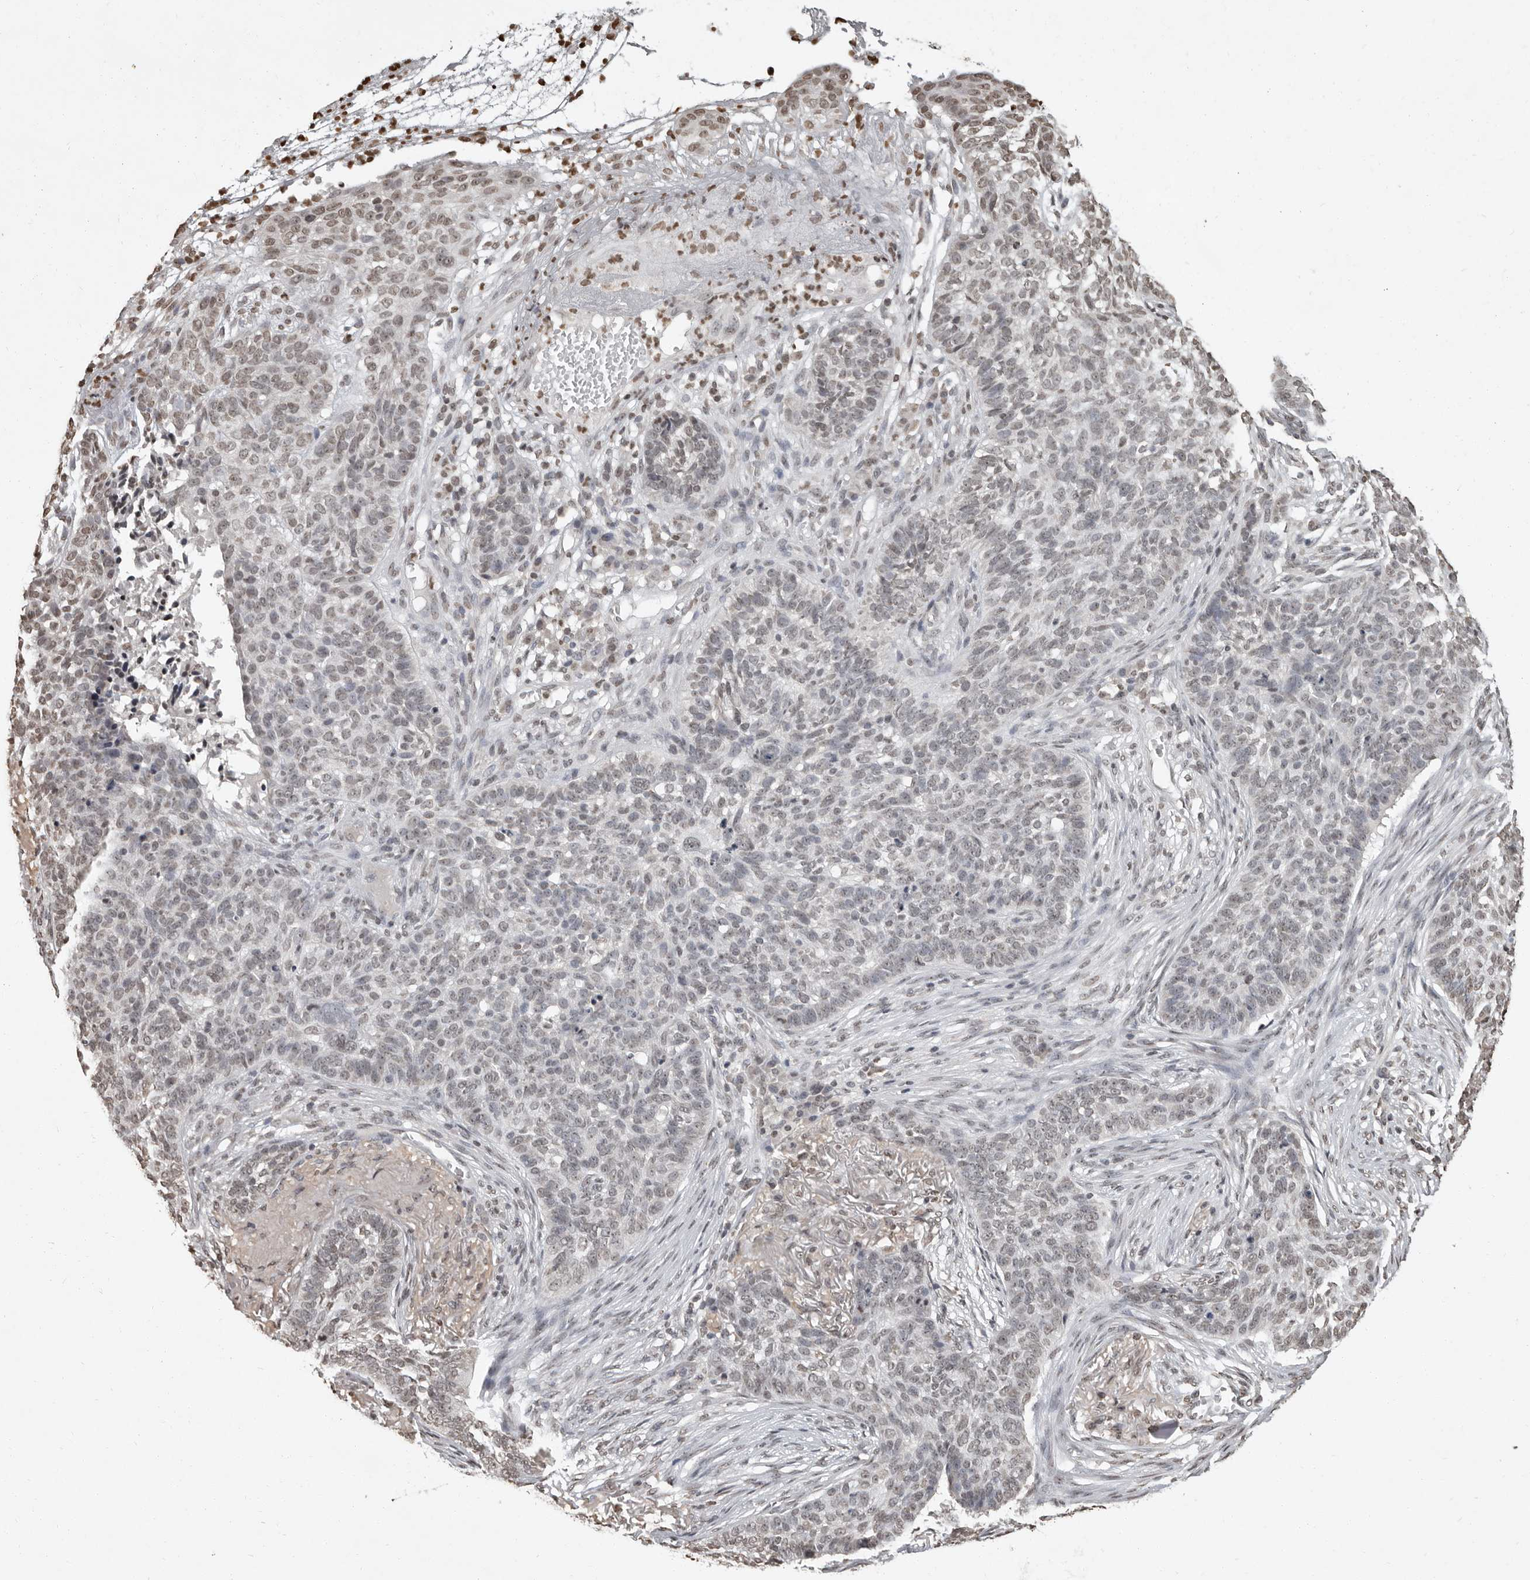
{"staining": {"intensity": "negative", "quantity": "none", "location": "none"}, "tissue": "skin cancer", "cell_type": "Tumor cells", "image_type": "cancer", "snomed": [{"axis": "morphology", "description": "Basal cell carcinoma"}, {"axis": "topography", "description": "Skin"}], "caption": "Protein analysis of skin cancer (basal cell carcinoma) displays no significant expression in tumor cells.", "gene": "WDR45", "patient": {"sex": "male", "age": 85}}